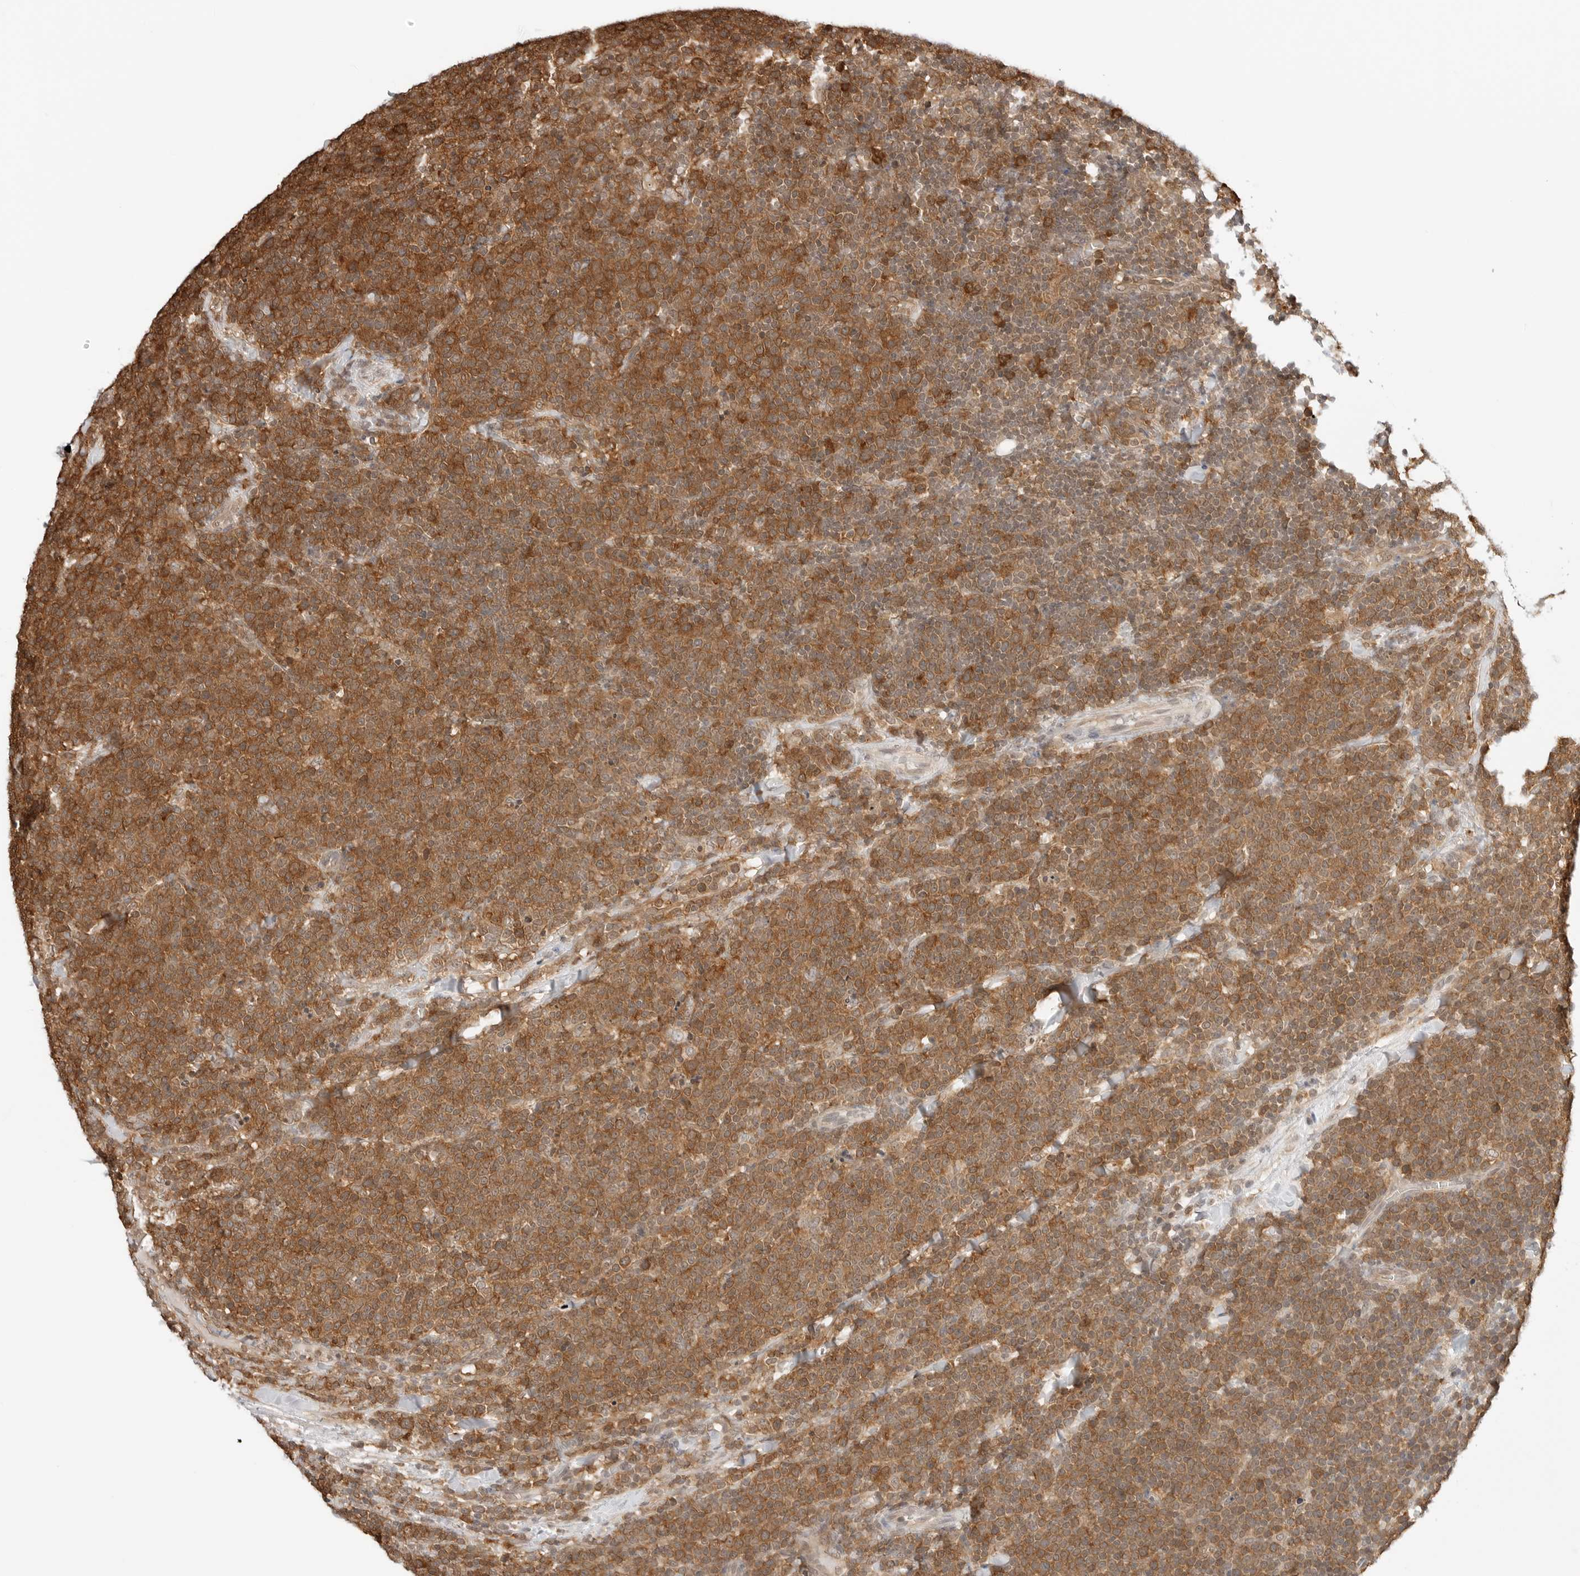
{"staining": {"intensity": "strong", "quantity": ">75%", "location": "cytoplasmic/membranous"}, "tissue": "lymphoma", "cell_type": "Tumor cells", "image_type": "cancer", "snomed": [{"axis": "morphology", "description": "Malignant lymphoma, non-Hodgkin's type, High grade"}, {"axis": "topography", "description": "Lymph node"}], "caption": "A brown stain highlights strong cytoplasmic/membranous expression of a protein in human high-grade malignant lymphoma, non-Hodgkin's type tumor cells.", "gene": "NUDC", "patient": {"sex": "male", "age": 61}}